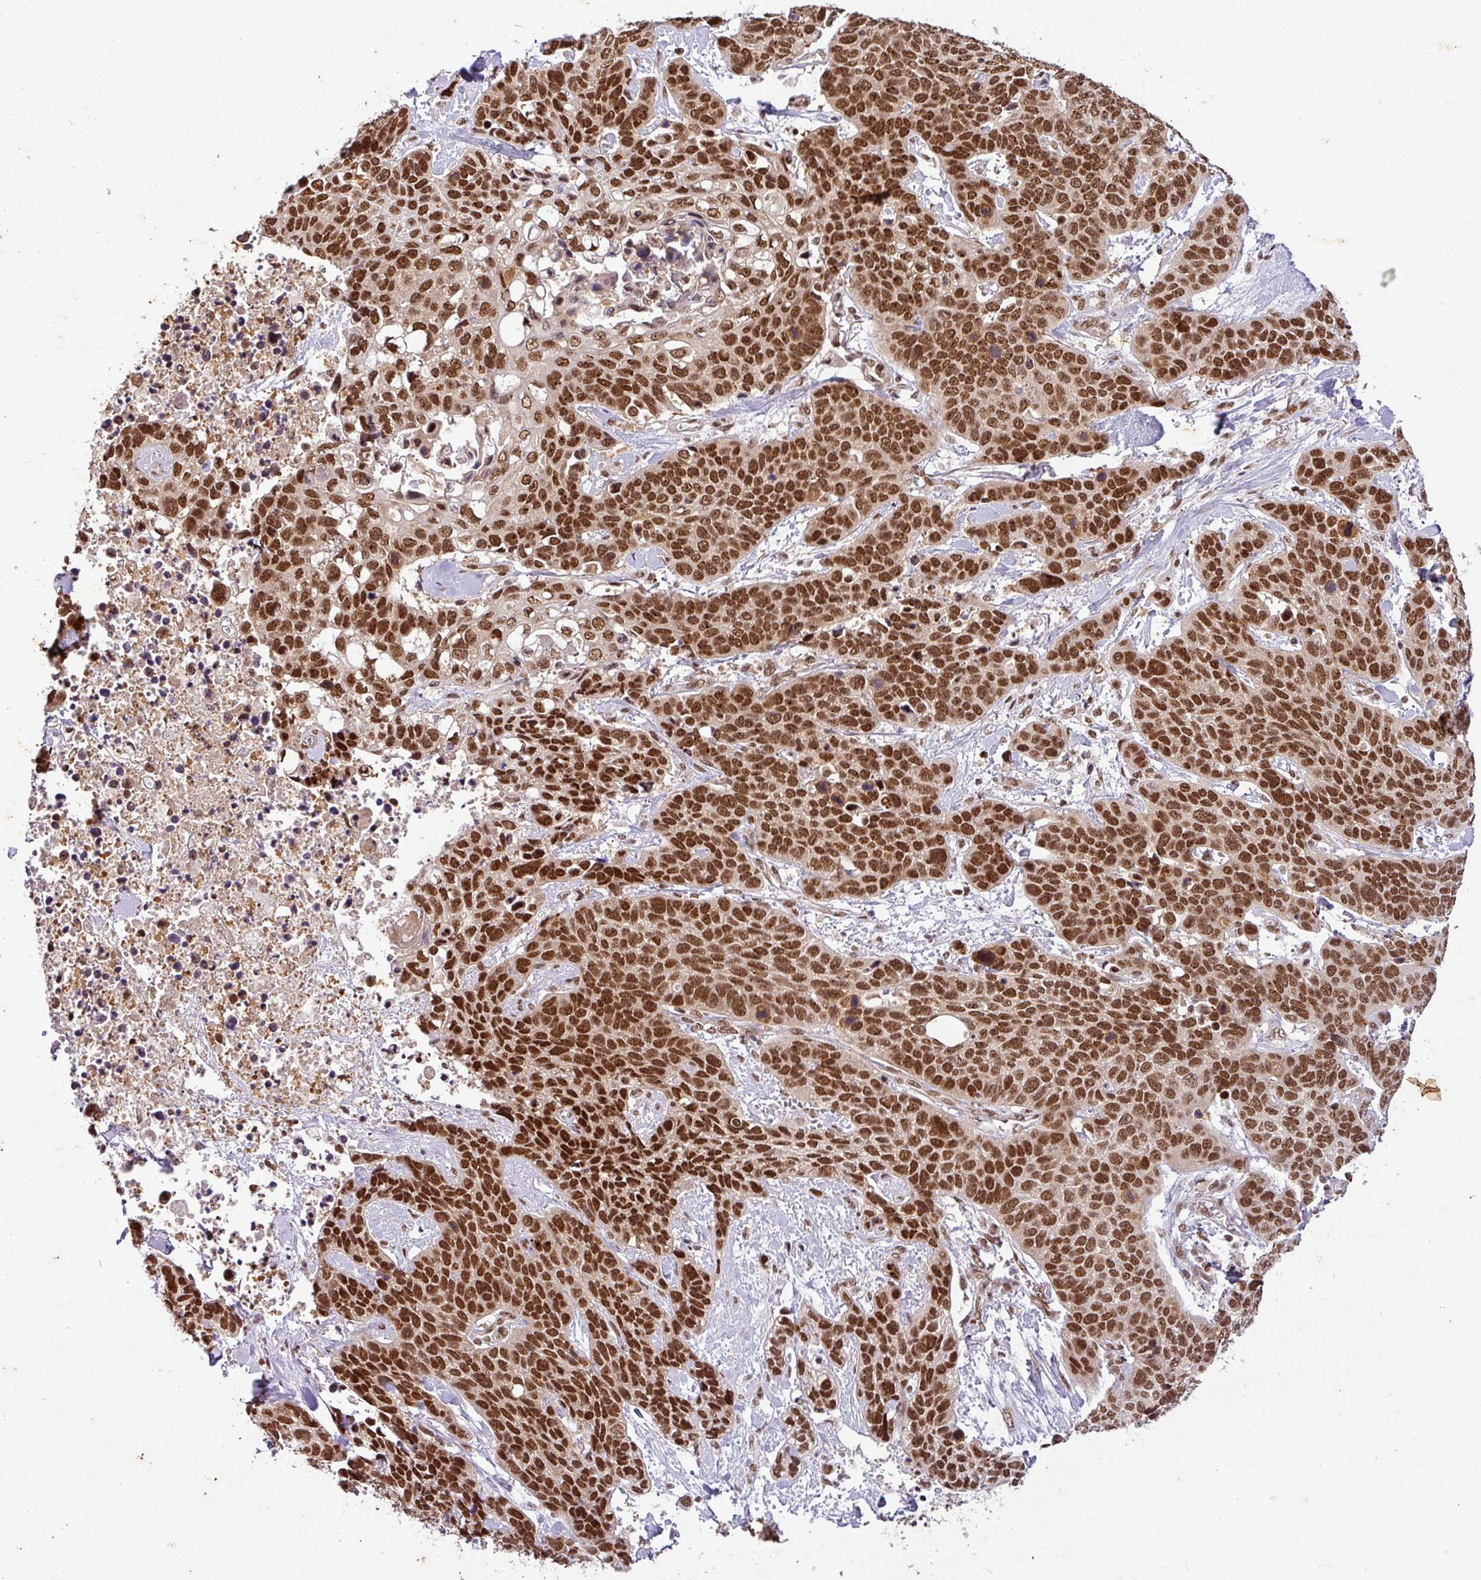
{"staining": {"intensity": "strong", "quantity": ">75%", "location": "nuclear"}, "tissue": "lung cancer", "cell_type": "Tumor cells", "image_type": "cancer", "snomed": [{"axis": "morphology", "description": "Squamous cell carcinoma, NOS"}, {"axis": "topography", "description": "Lung"}], "caption": "An image showing strong nuclear staining in about >75% of tumor cells in lung cancer, as visualized by brown immunohistochemical staining.", "gene": "SRSF2", "patient": {"sex": "male", "age": 62}}